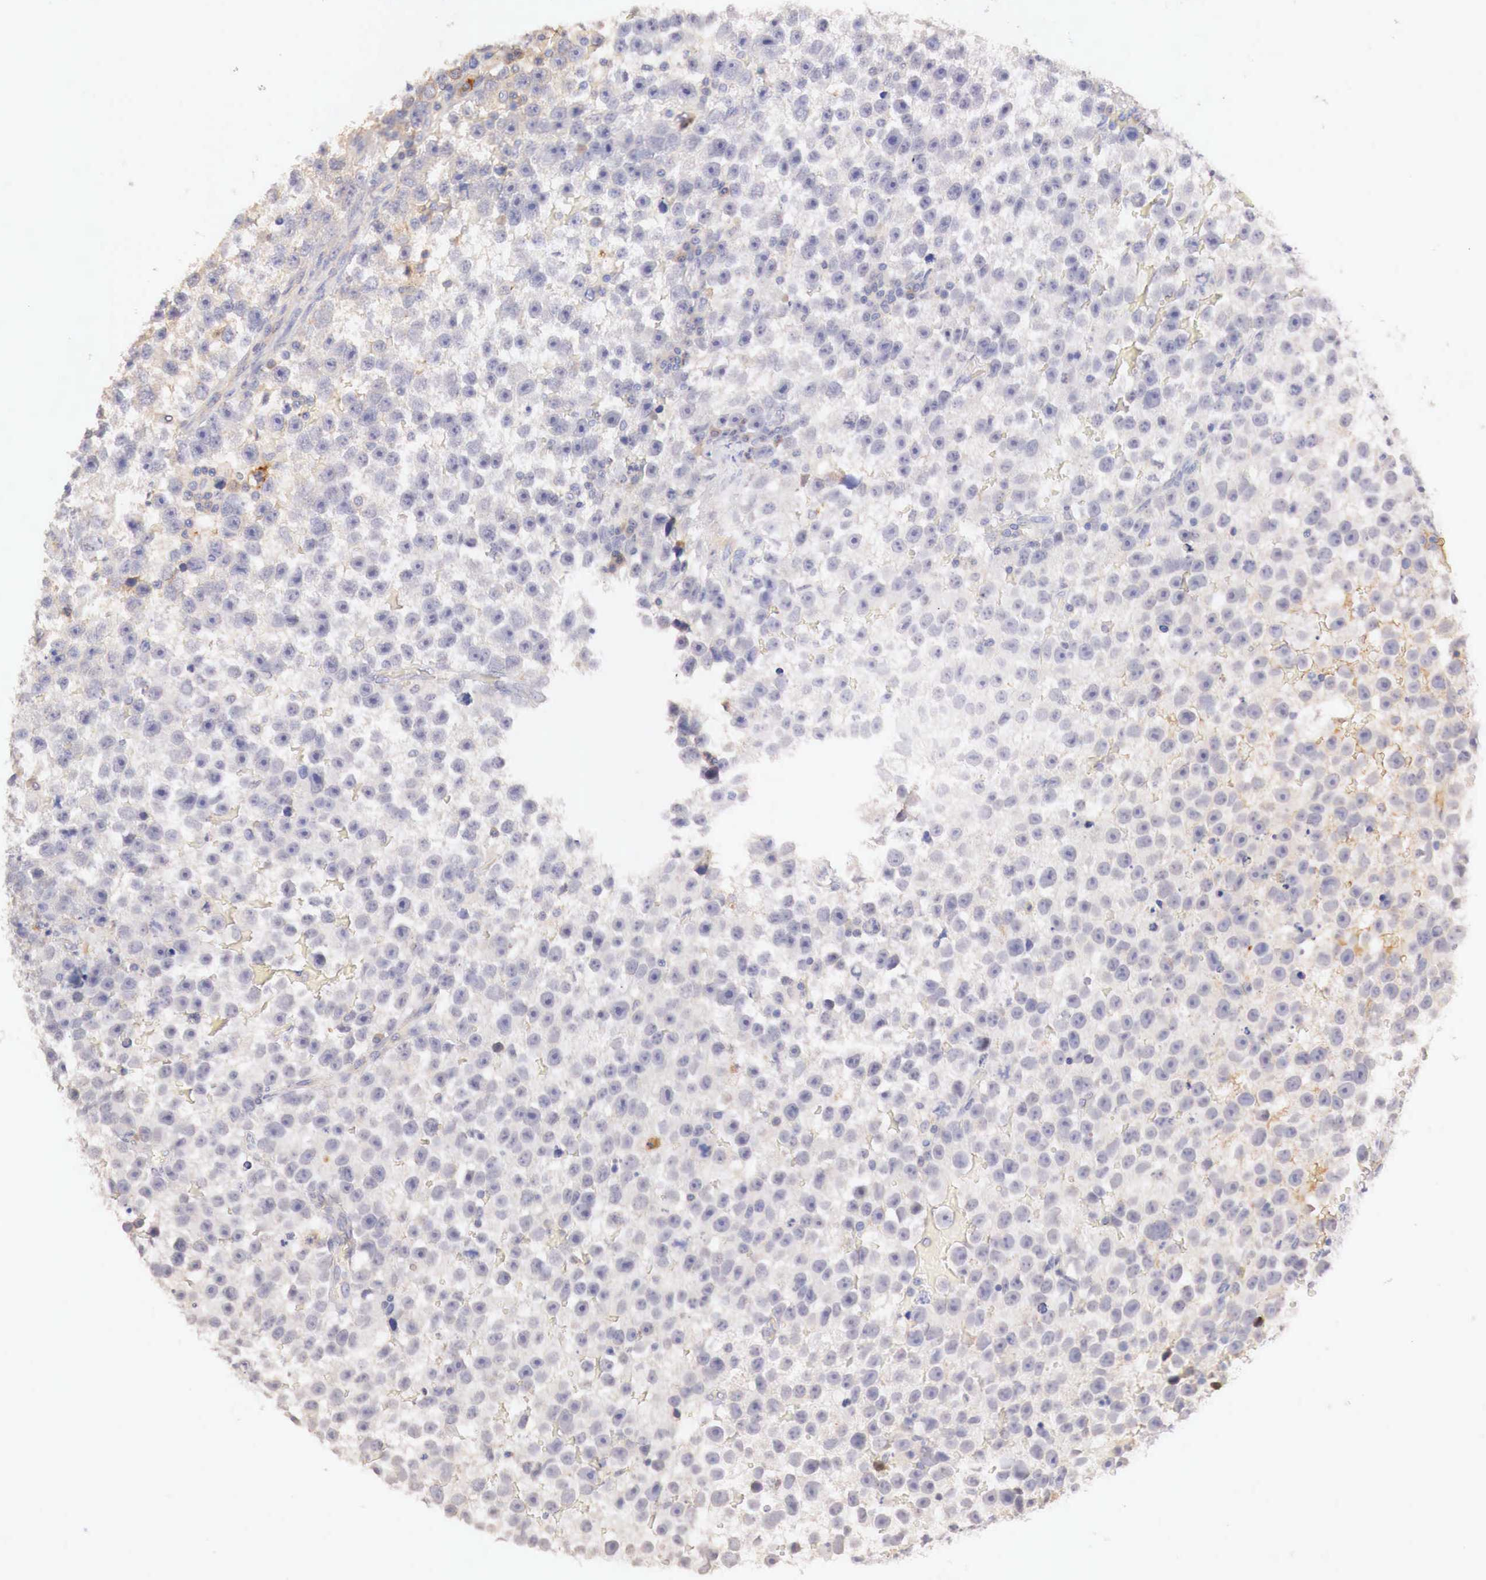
{"staining": {"intensity": "negative", "quantity": "none", "location": "none"}, "tissue": "testis cancer", "cell_type": "Tumor cells", "image_type": "cancer", "snomed": [{"axis": "morphology", "description": "Seminoma, NOS"}, {"axis": "topography", "description": "Testis"}], "caption": "Protein analysis of seminoma (testis) displays no significant expression in tumor cells.", "gene": "GATA1", "patient": {"sex": "male", "age": 33}}